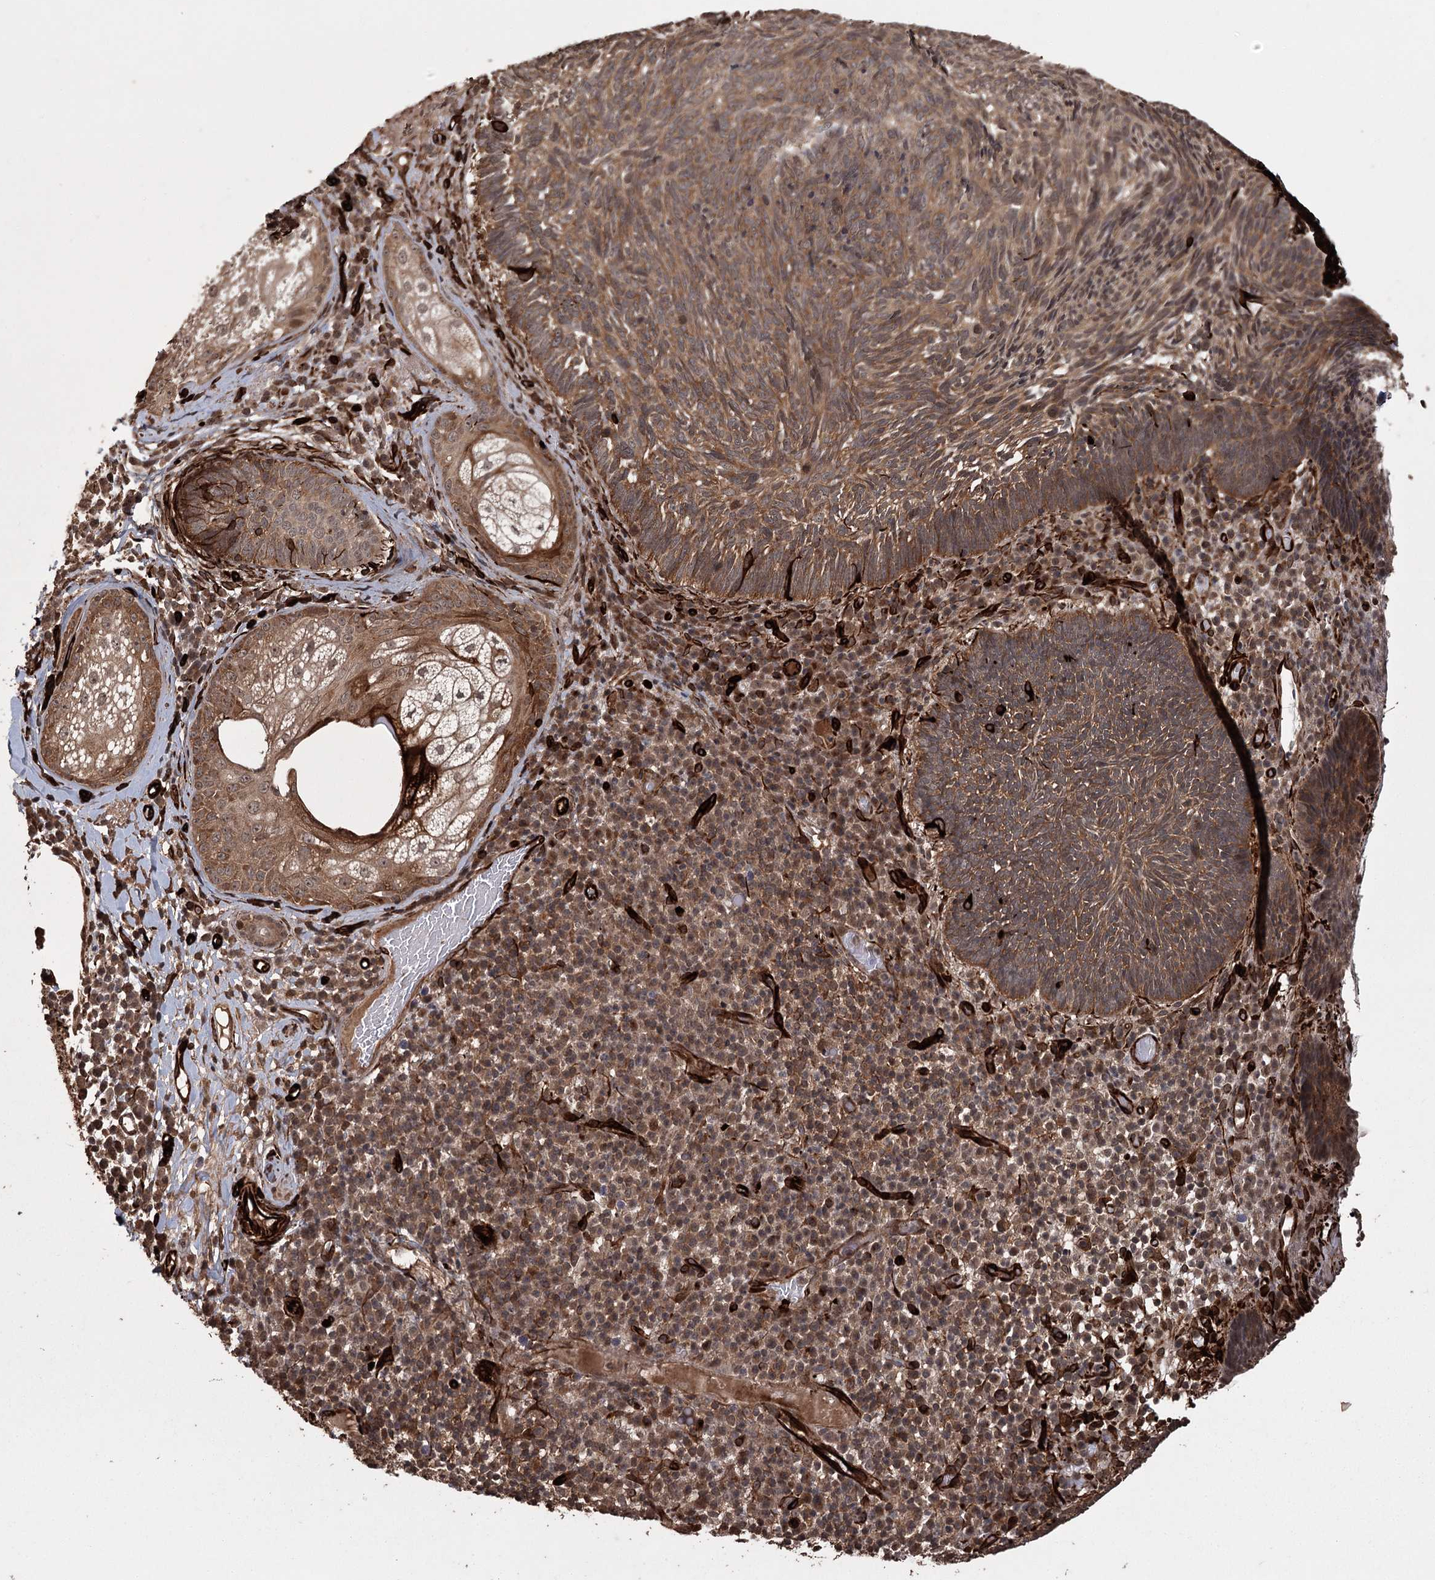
{"staining": {"intensity": "moderate", "quantity": ">75%", "location": "cytoplasmic/membranous"}, "tissue": "skin cancer", "cell_type": "Tumor cells", "image_type": "cancer", "snomed": [{"axis": "morphology", "description": "Basal cell carcinoma"}, {"axis": "topography", "description": "Skin"}], "caption": "A brown stain shows moderate cytoplasmic/membranous expression of a protein in human skin basal cell carcinoma tumor cells. (IHC, brightfield microscopy, high magnification).", "gene": "RPAP3", "patient": {"sex": "male", "age": 88}}